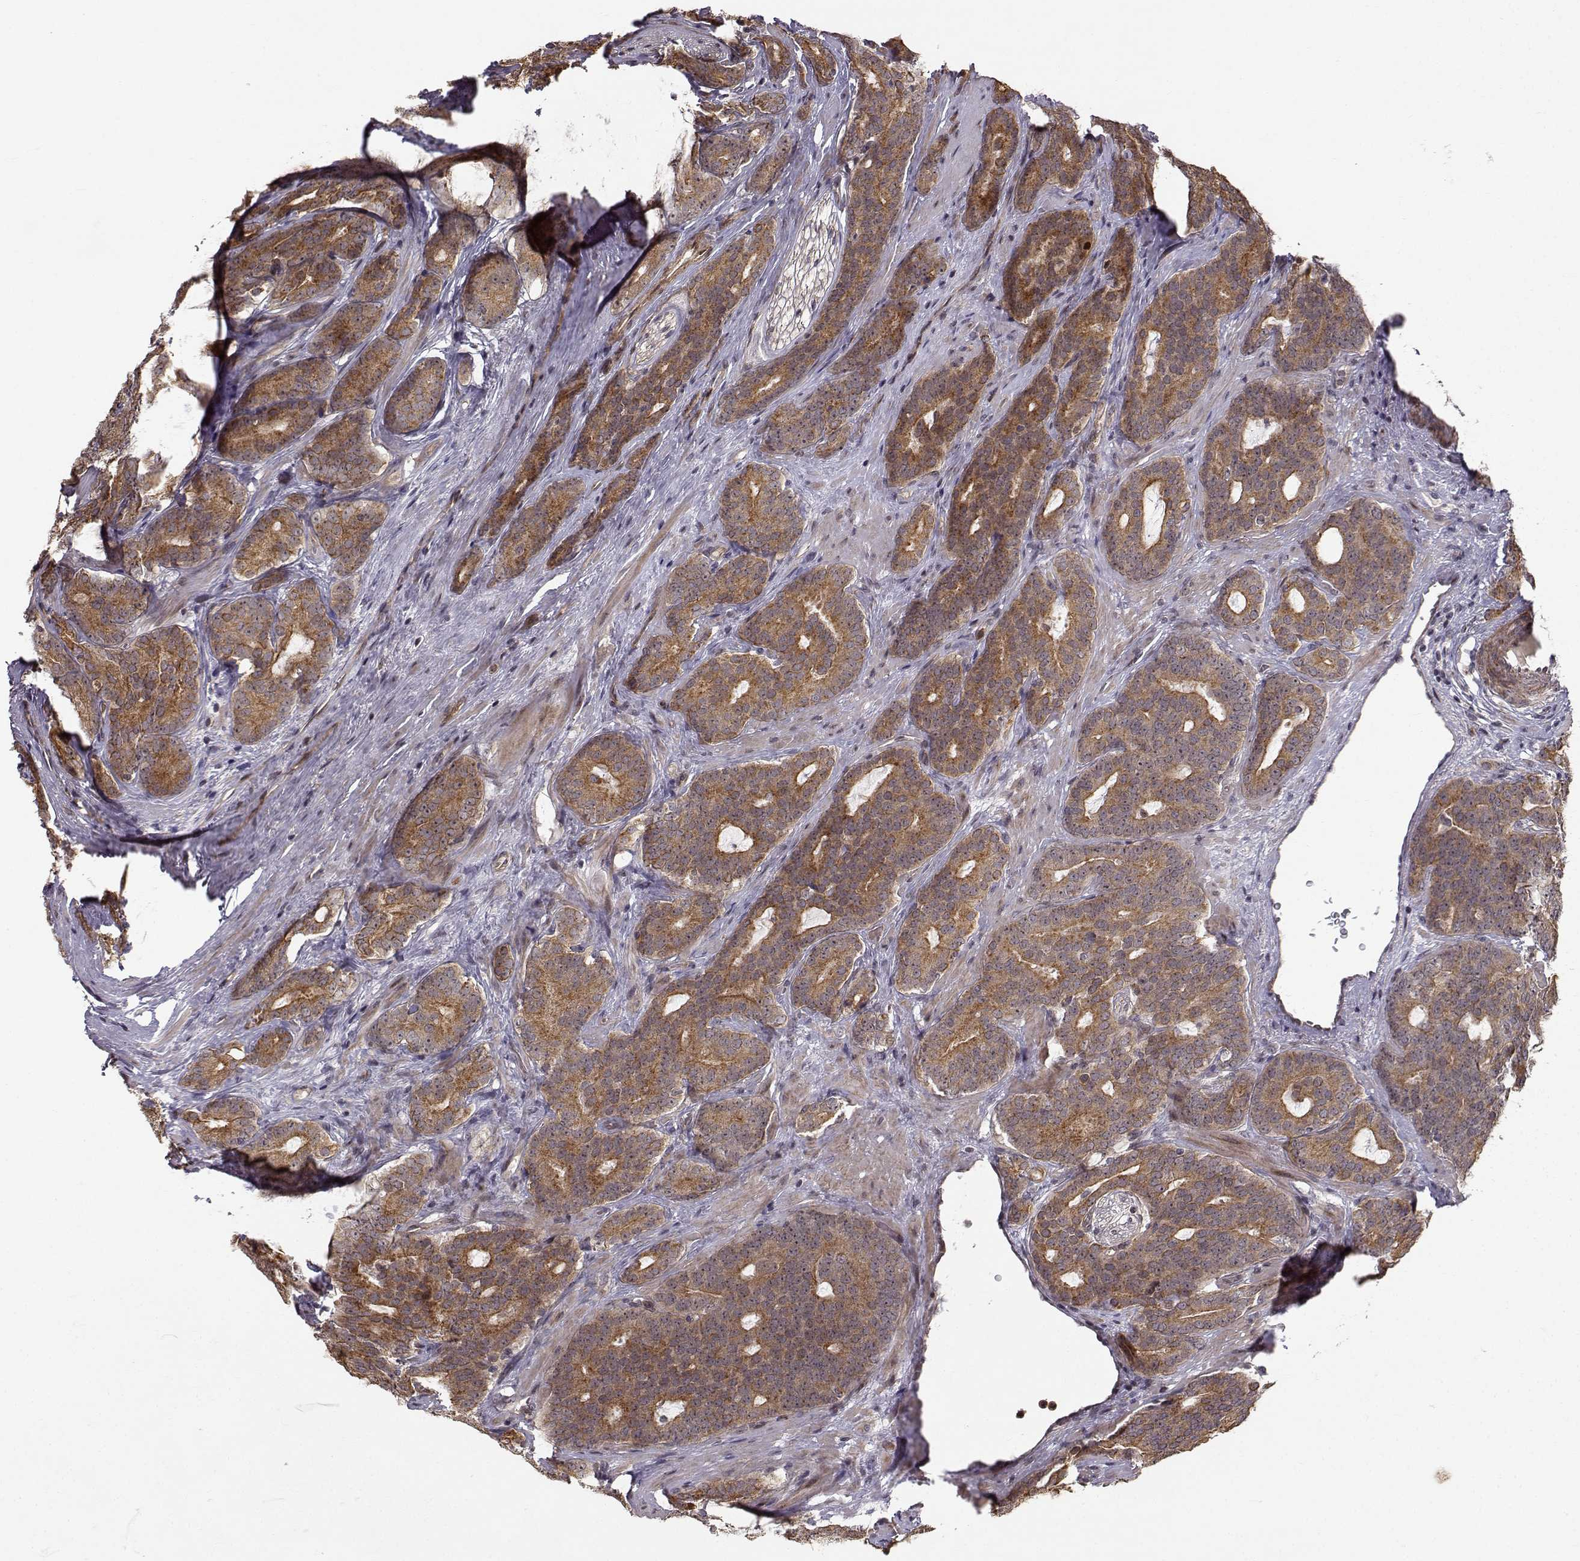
{"staining": {"intensity": "moderate", "quantity": "25%-75%", "location": "cytoplasmic/membranous"}, "tissue": "prostate cancer", "cell_type": "Tumor cells", "image_type": "cancer", "snomed": [{"axis": "morphology", "description": "Adenocarcinoma, NOS"}, {"axis": "topography", "description": "Prostate"}], "caption": "Immunohistochemical staining of human adenocarcinoma (prostate) exhibits medium levels of moderate cytoplasmic/membranous protein positivity in about 25%-75% of tumor cells.", "gene": "APC", "patient": {"sex": "male", "age": 71}}